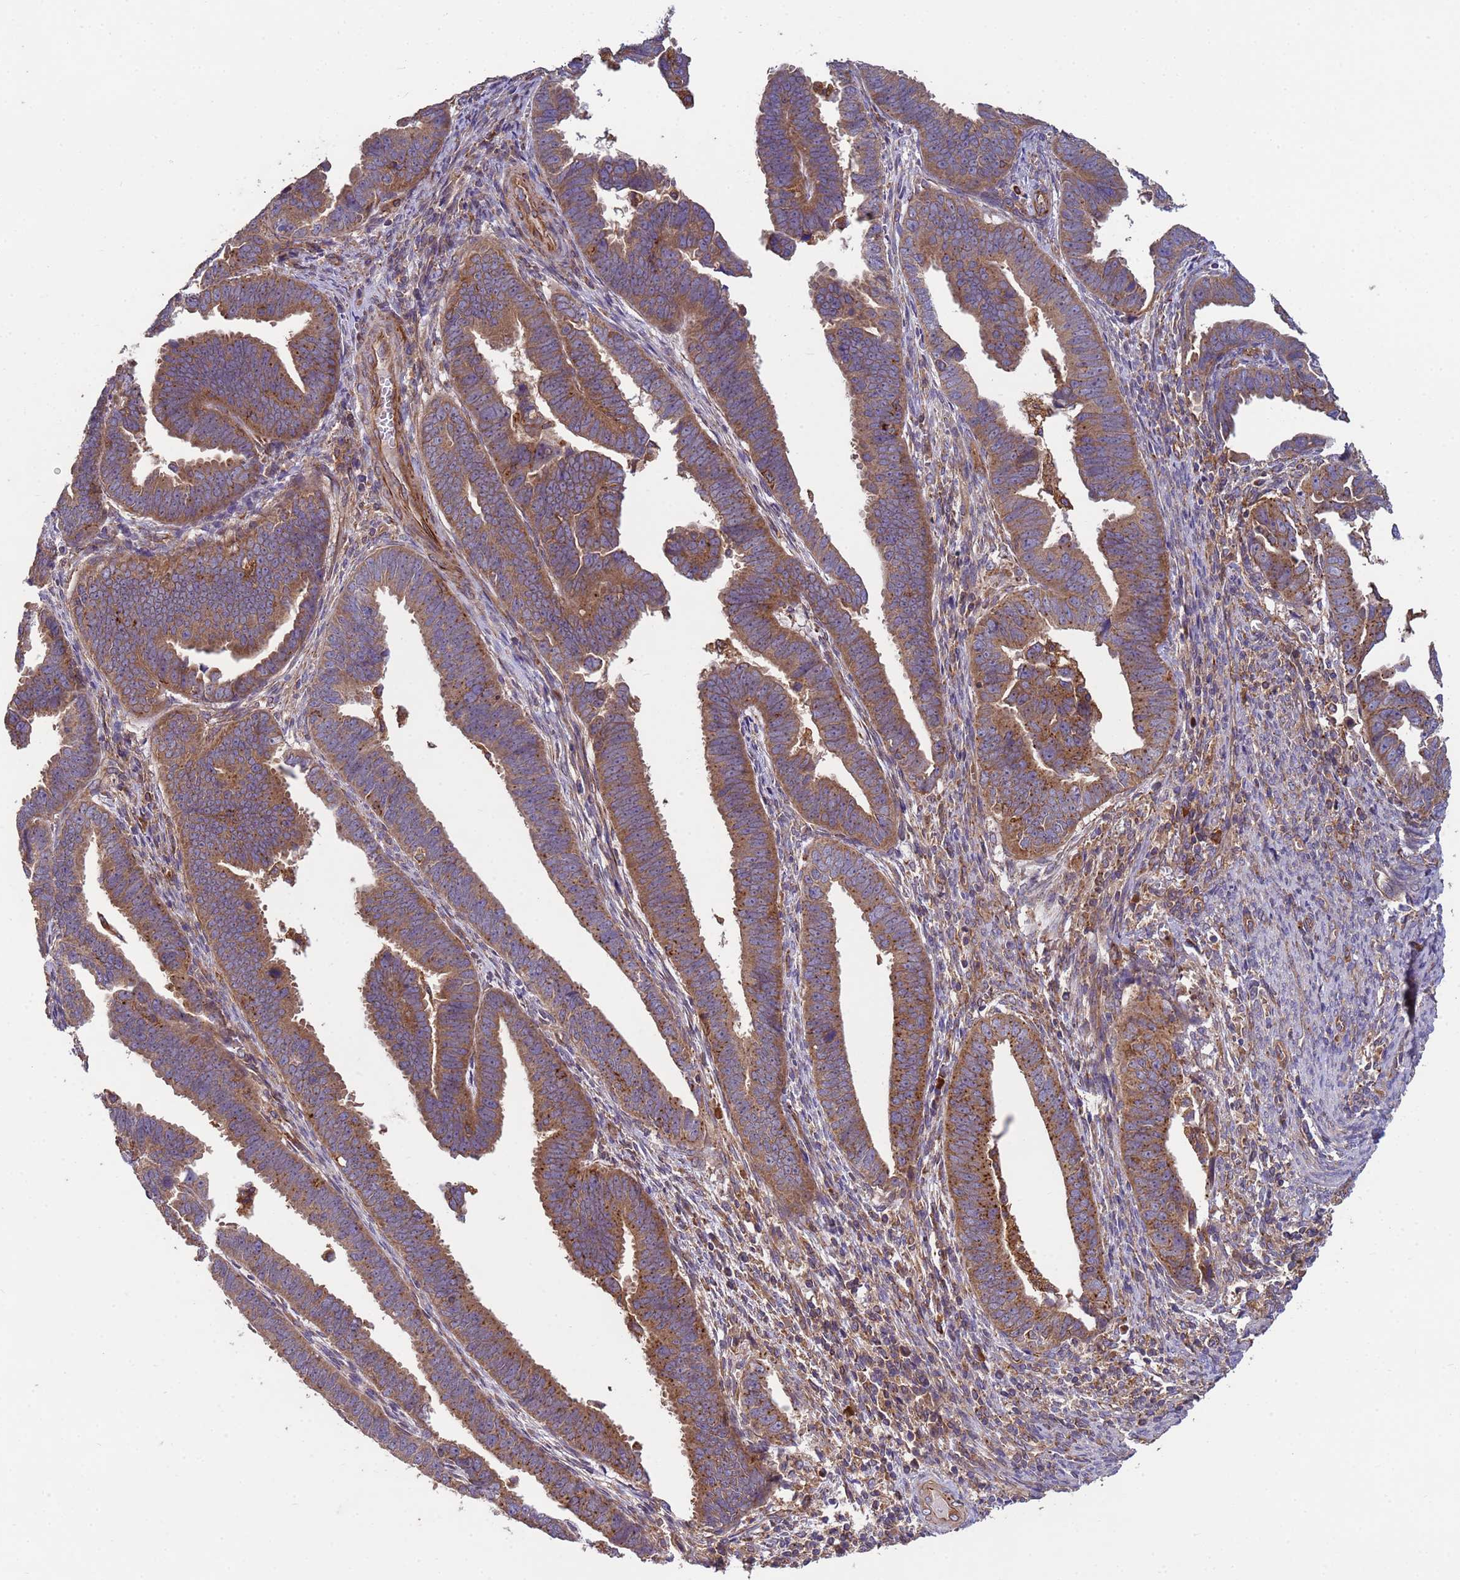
{"staining": {"intensity": "moderate", "quantity": ">75%", "location": "cytoplasmic/membranous"}, "tissue": "endometrial cancer", "cell_type": "Tumor cells", "image_type": "cancer", "snomed": [{"axis": "morphology", "description": "Adenocarcinoma, NOS"}, {"axis": "topography", "description": "Endometrium"}], "caption": "Protein staining of endometrial cancer tissue reveals moderate cytoplasmic/membranous positivity in about >75% of tumor cells.", "gene": "RAB10", "patient": {"sex": "female", "age": 75}}